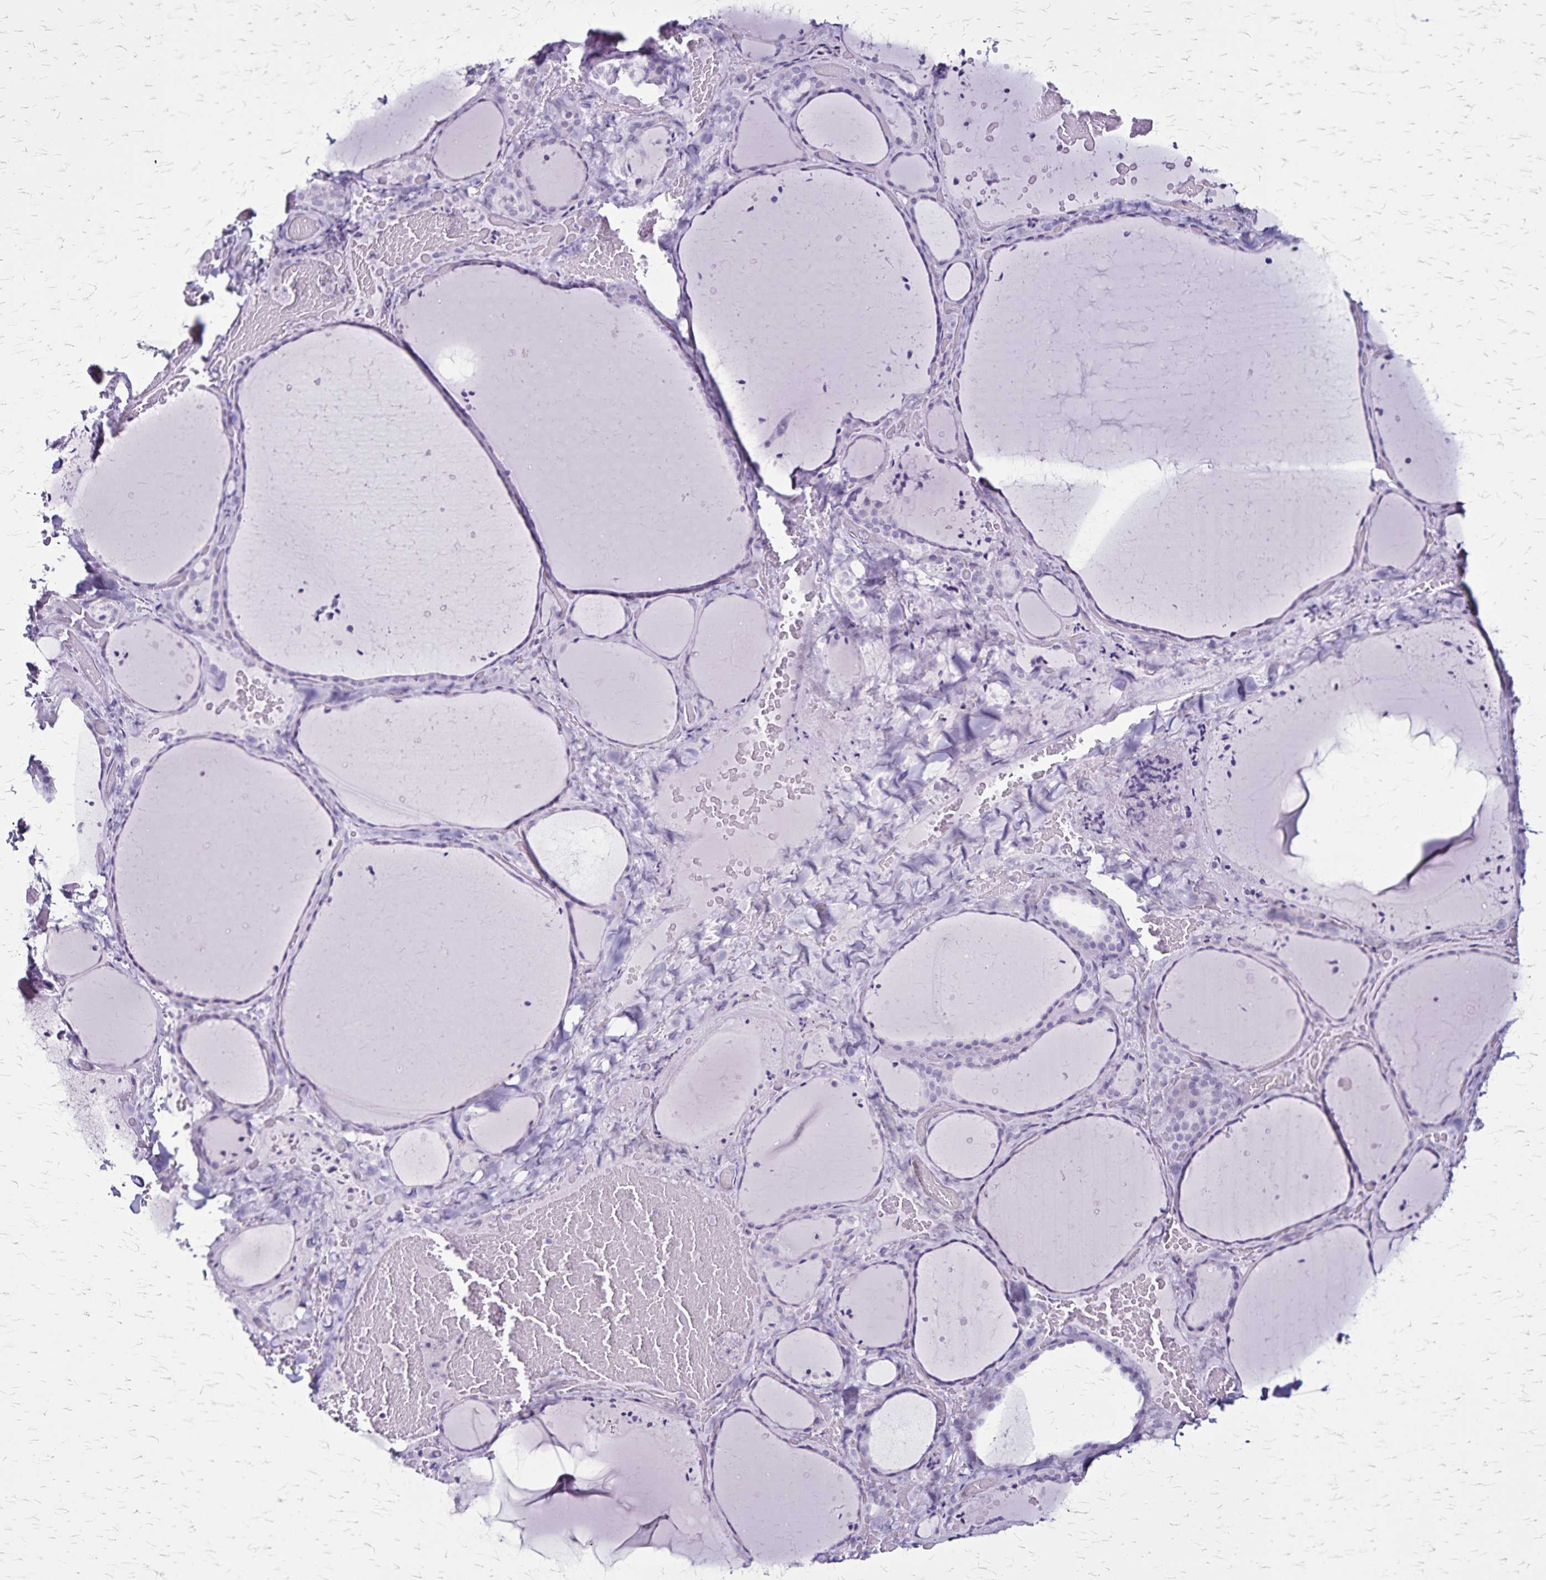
{"staining": {"intensity": "negative", "quantity": "none", "location": "none"}, "tissue": "thyroid gland", "cell_type": "Glandular cells", "image_type": "normal", "snomed": [{"axis": "morphology", "description": "Normal tissue, NOS"}, {"axis": "topography", "description": "Thyroid gland"}], "caption": "An immunohistochemistry image of normal thyroid gland is shown. There is no staining in glandular cells of thyroid gland. (Stains: DAB immunohistochemistry with hematoxylin counter stain, Microscopy: brightfield microscopy at high magnification).", "gene": "KRT2", "patient": {"sex": "female", "age": 36}}